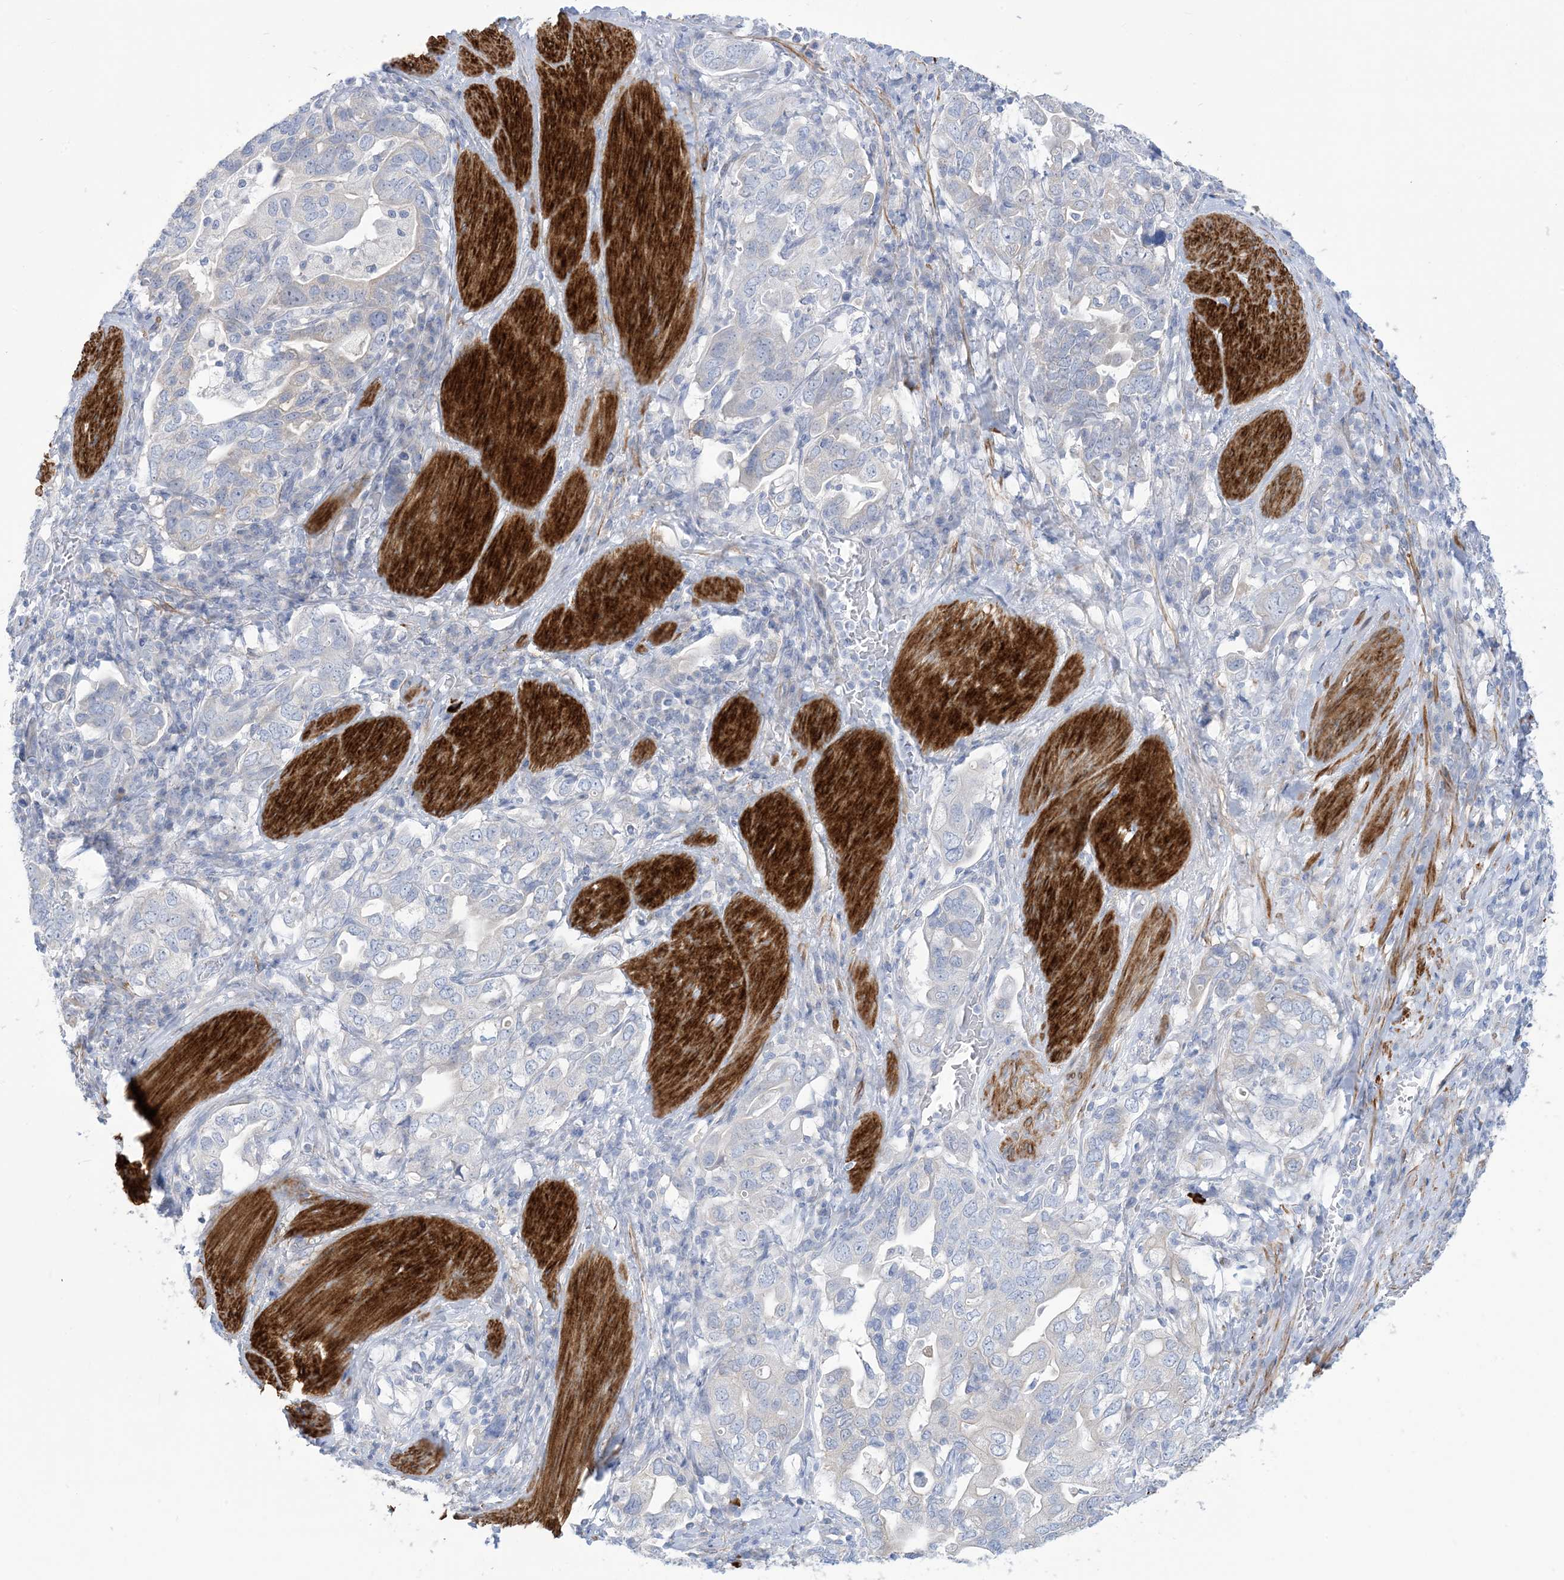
{"staining": {"intensity": "negative", "quantity": "none", "location": "none"}, "tissue": "stomach cancer", "cell_type": "Tumor cells", "image_type": "cancer", "snomed": [{"axis": "morphology", "description": "Adenocarcinoma, NOS"}, {"axis": "topography", "description": "Stomach, upper"}], "caption": "Protein analysis of stomach adenocarcinoma displays no significant expression in tumor cells. The staining is performed using DAB brown chromogen with nuclei counter-stained in using hematoxylin.", "gene": "MARS2", "patient": {"sex": "male", "age": 62}}